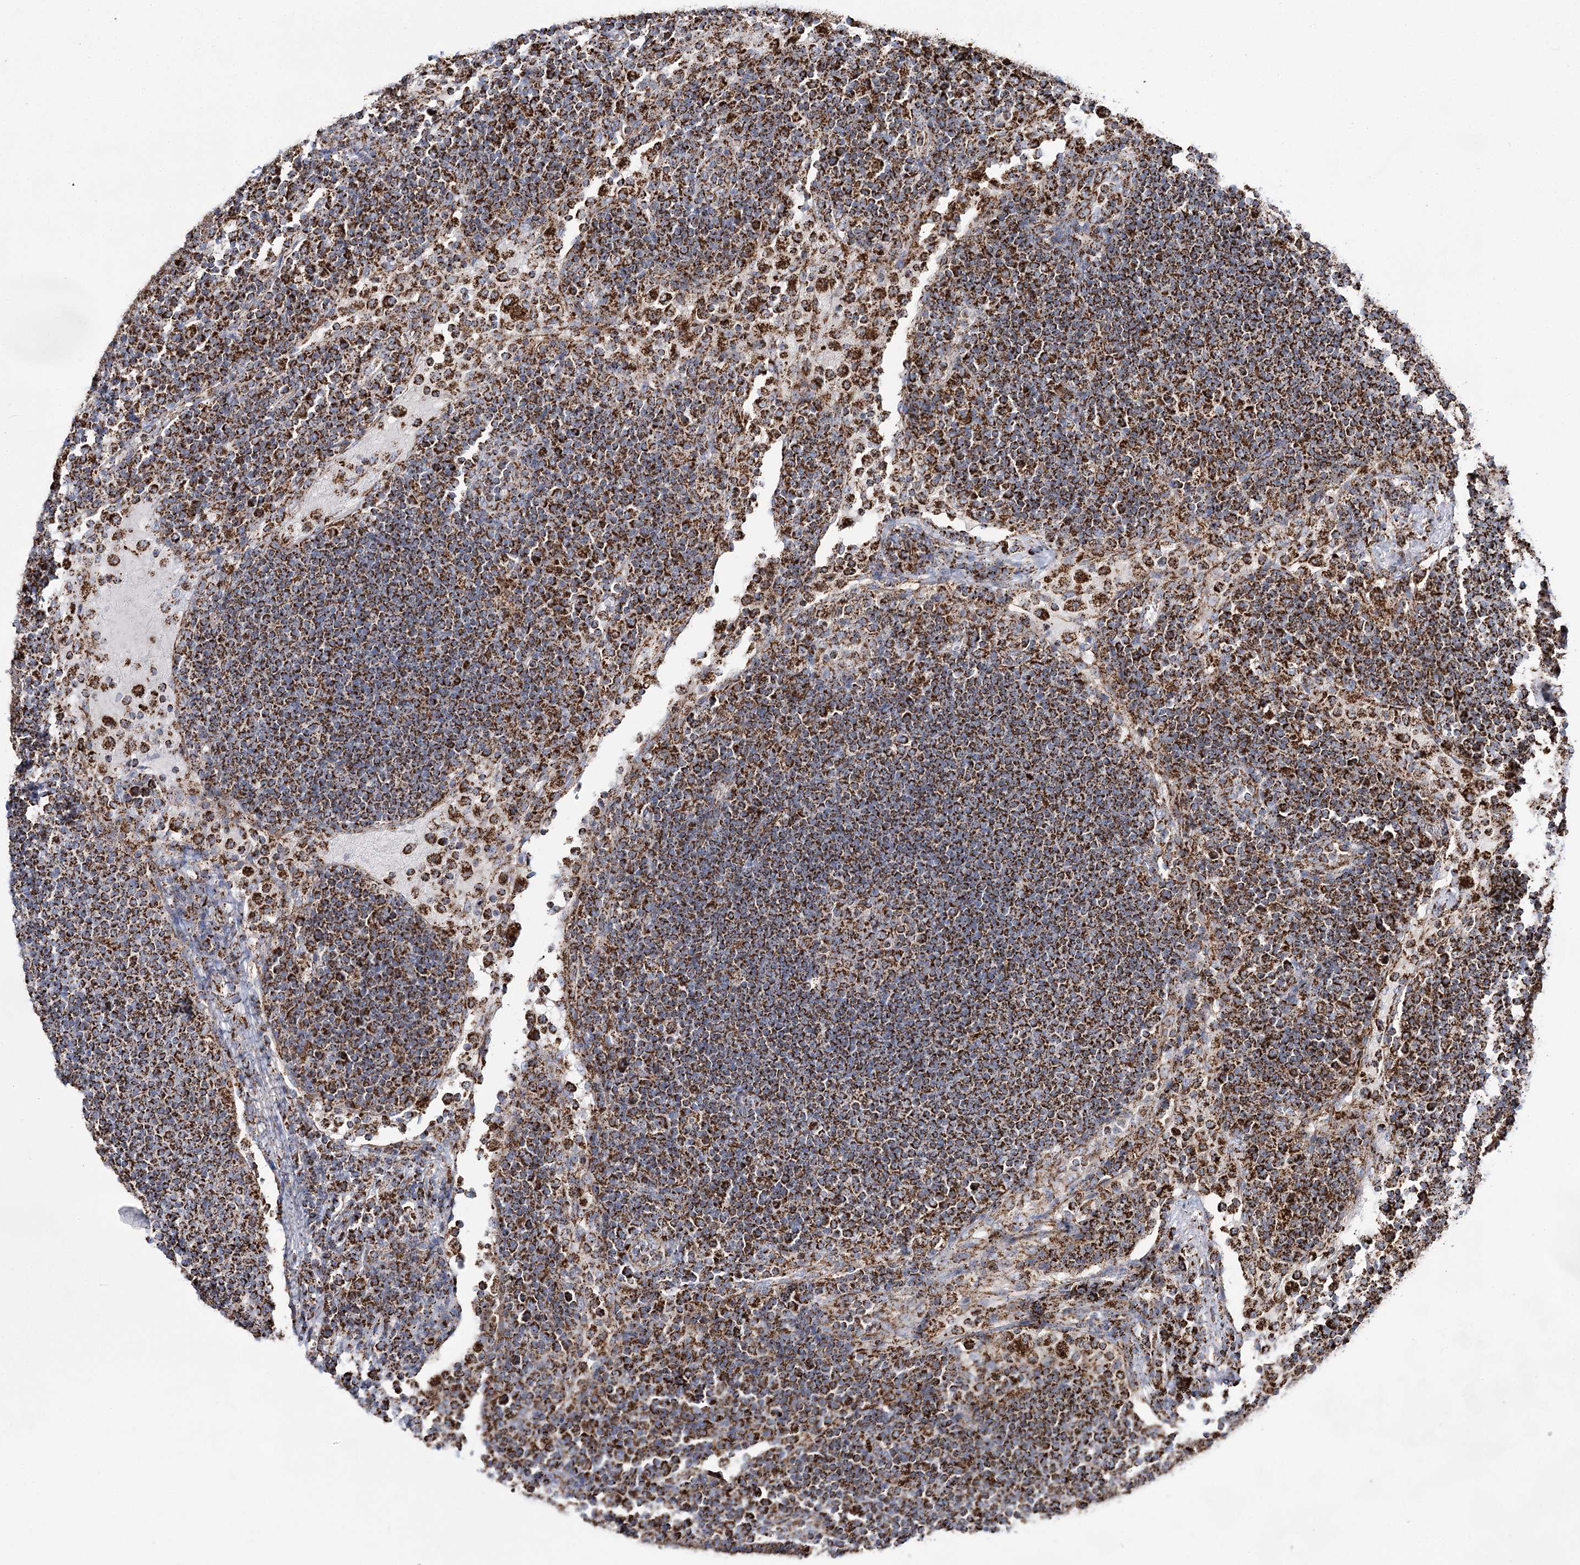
{"staining": {"intensity": "strong", "quantity": ">75%", "location": "cytoplasmic/membranous"}, "tissue": "lymph node", "cell_type": "Germinal center cells", "image_type": "normal", "snomed": [{"axis": "morphology", "description": "Normal tissue, NOS"}, {"axis": "topography", "description": "Lymph node"}], "caption": "Lymph node was stained to show a protein in brown. There is high levels of strong cytoplasmic/membranous positivity in approximately >75% of germinal center cells.", "gene": "NADK2", "patient": {"sex": "female", "age": 53}}